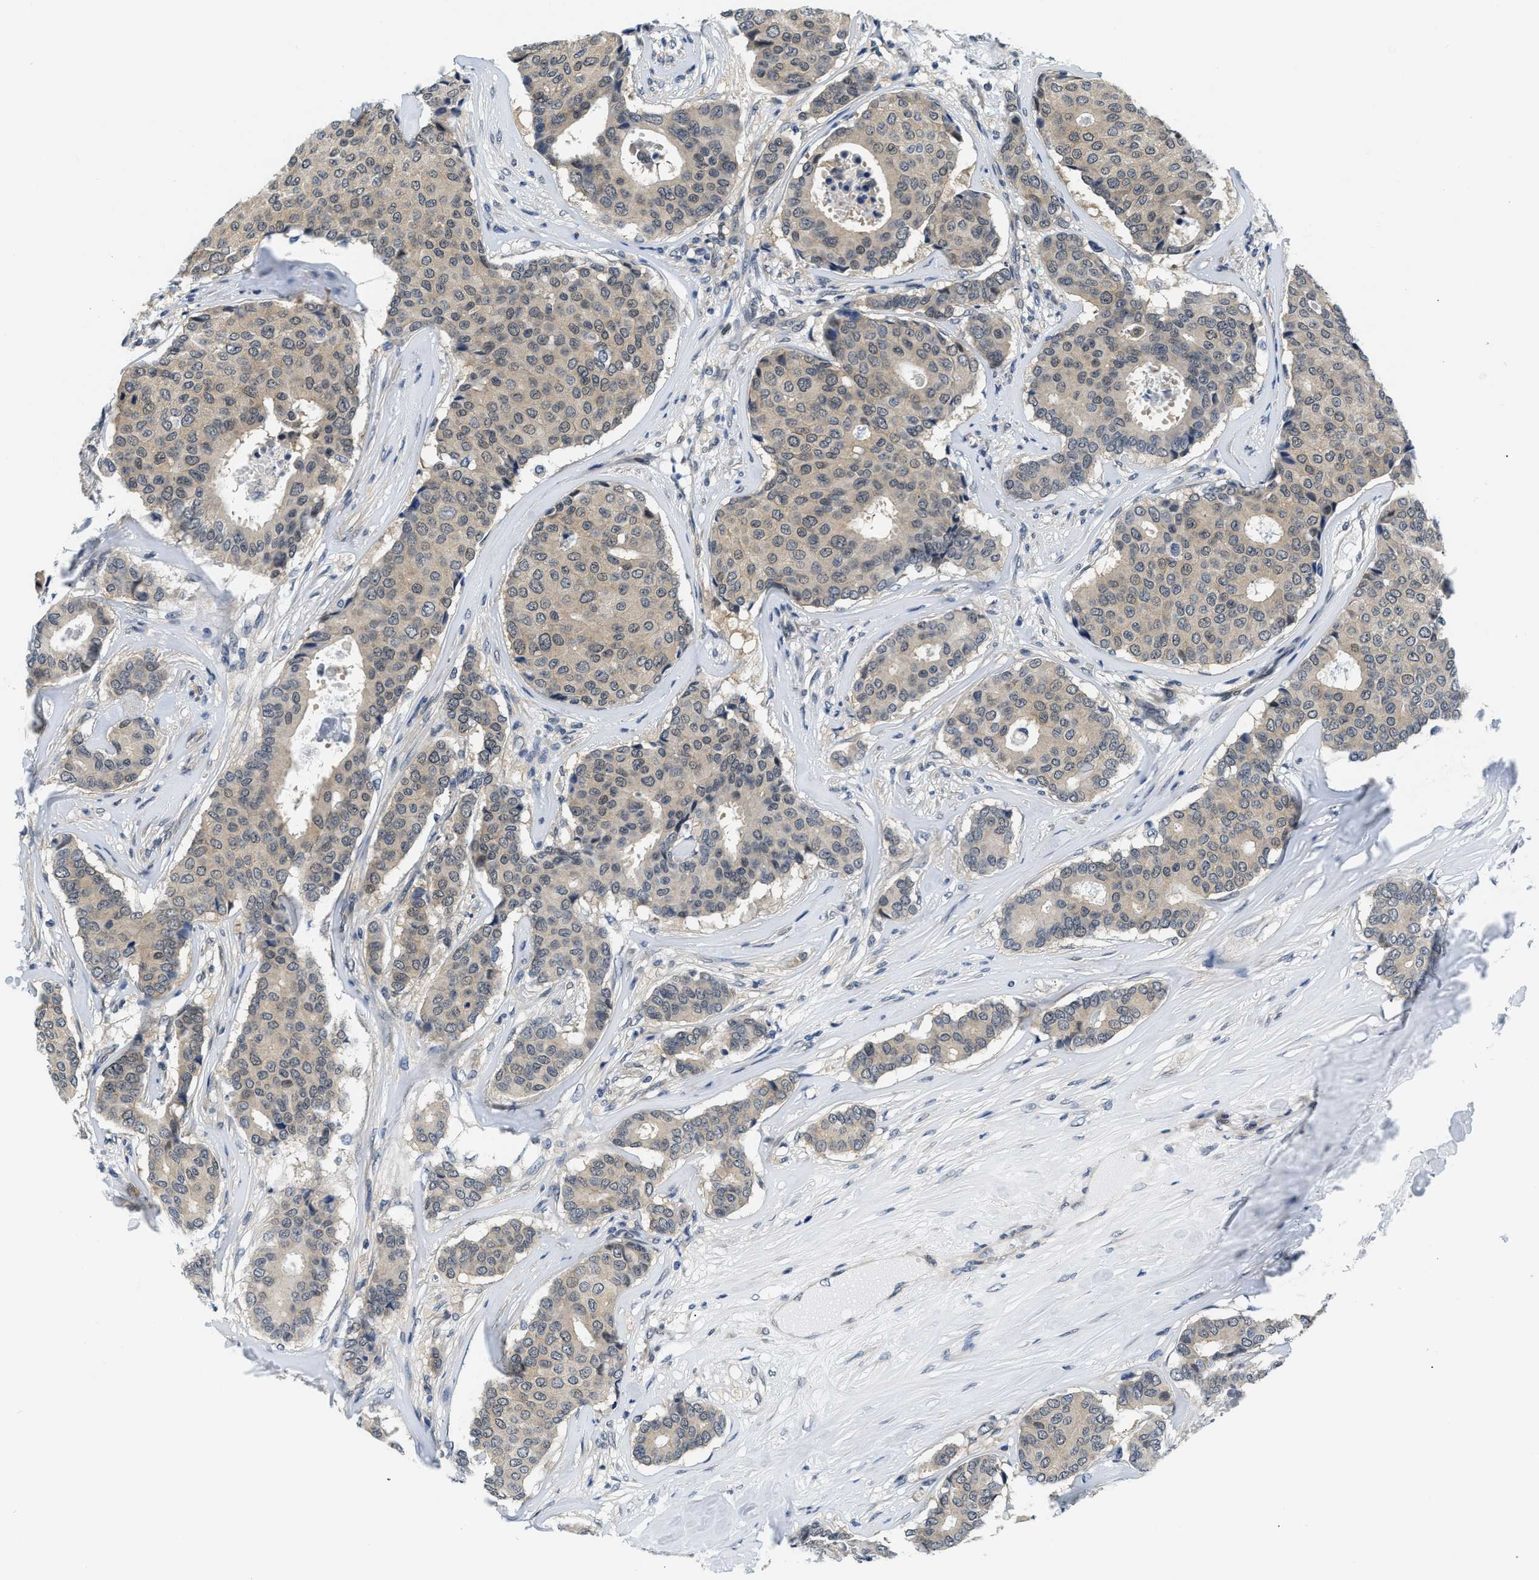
{"staining": {"intensity": "weak", "quantity": ">75%", "location": "cytoplasmic/membranous"}, "tissue": "breast cancer", "cell_type": "Tumor cells", "image_type": "cancer", "snomed": [{"axis": "morphology", "description": "Duct carcinoma"}, {"axis": "topography", "description": "Breast"}], "caption": "Immunohistochemistry staining of breast cancer (invasive ductal carcinoma), which reveals low levels of weak cytoplasmic/membranous staining in about >75% of tumor cells indicating weak cytoplasmic/membranous protein expression. The staining was performed using DAB (3,3'-diaminobenzidine) (brown) for protein detection and nuclei were counterstained in hematoxylin (blue).", "gene": "SMAD4", "patient": {"sex": "female", "age": 75}}